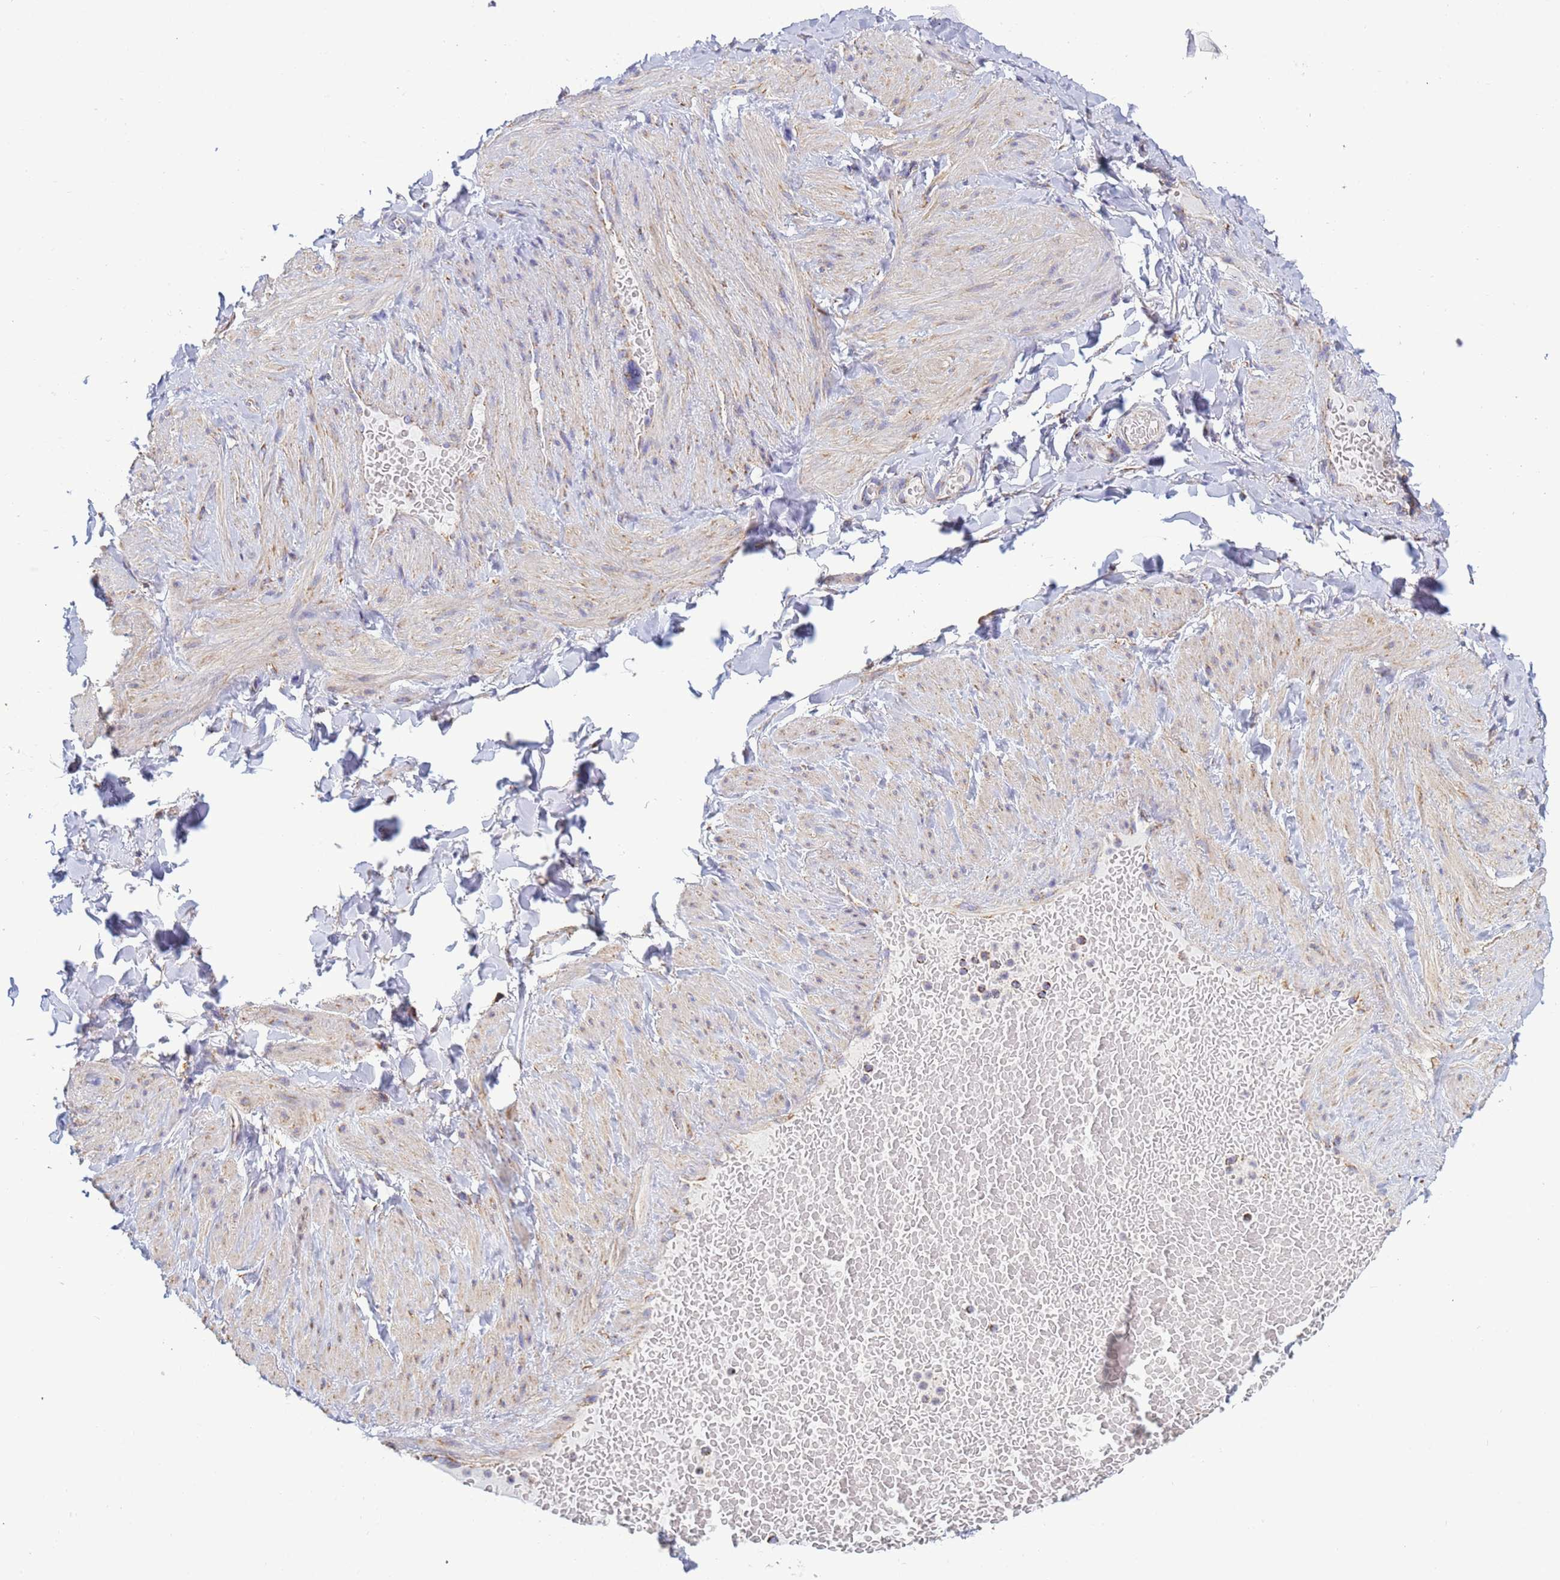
{"staining": {"intensity": "moderate", "quantity": "<25%", "location": "cytoplasmic/membranous"}, "tissue": "soft tissue", "cell_type": "Fibroblasts", "image_type": "normal", "snomed": [{"axis": "morphology", "description": "Normal tissue, NOS"}, {"axis": "topography", "description": "Soft tissue"}, {"axis": "topography", "description": "Vascular tissue"}], "caption": "Brown immunohistochemical staining in unremarkable soft tissue shows moderate cytoplasmic/membranous expression in approximately <25% of fibroblasts. The staining is performed using DAB brown chromogen to label protein expression. The nuclei are counter-stained blue using hematoxylin.", "gene": "COQ4", "patient": {"sex": "male", "age": 54}}